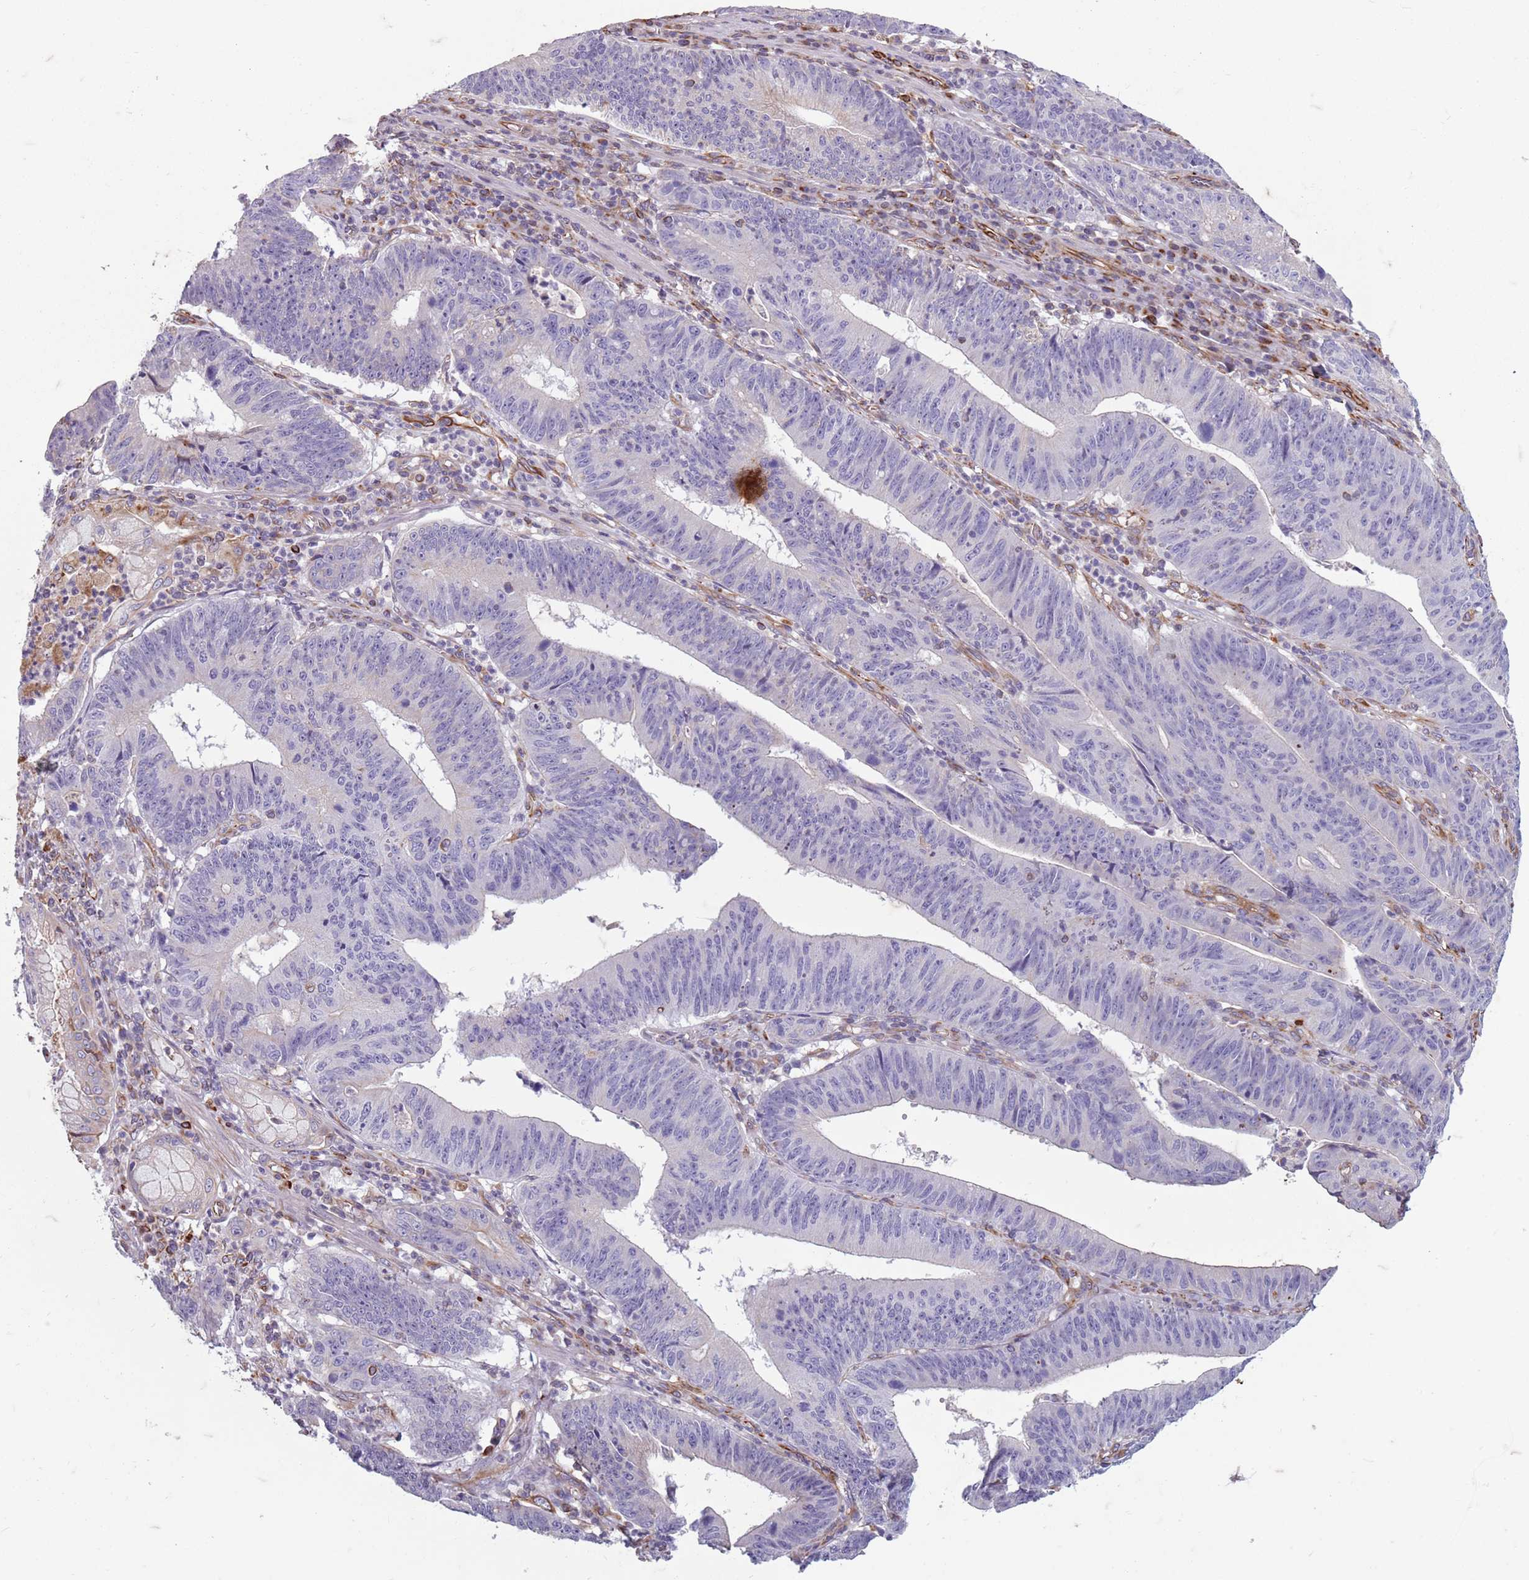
{"staining": {"intensity": "negative", "quantity": "none", "location": "none"}, "tissue": "stomach cancer", "cell_type": "Tumor cells", "image_type": "cancer", "snomed": [{"axis": "morphology", "description": "Adenocarcinoma, NOS"}, {"axis": "topography", "description": "Stomach"}], "caption": "The IHC image has no significant expression in tumor cells of stomach adenocarcinoma tissue.", "gene": "TAS2R38", "patient": {"sex": "male", "age": 59}}